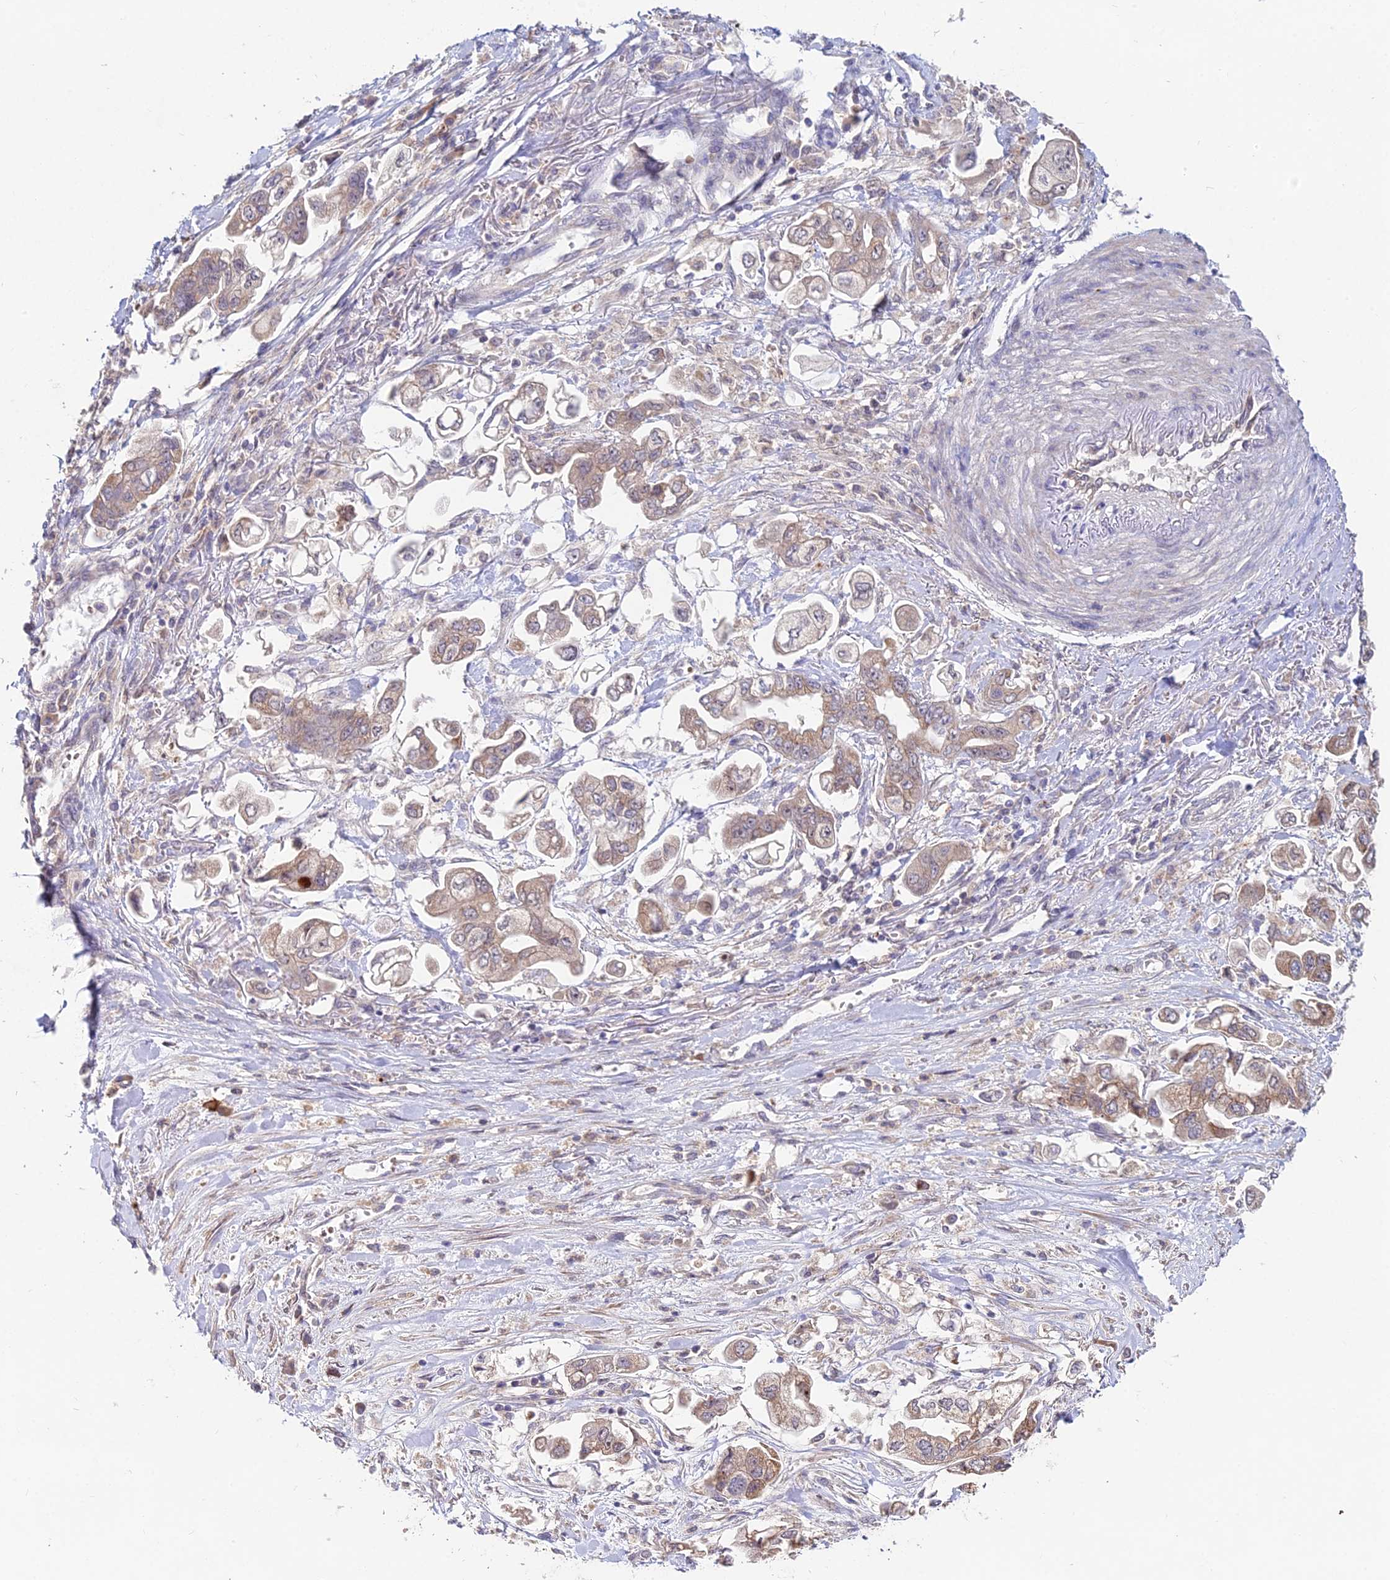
{"staining": {"intensity": "moderate", "quantity": ">75%", "location": "cytoplasmic/membranous"}, "tissue": "stomach cancer", "cell_type": "Tumor cells", "image_type": "cancer", "snomed": [{"axis": "morphology", "description": "Adenocarcinoma, NOS"}, {"axis": "topography", "description": "Stomach"}], "caption": "Stomach adenocarcinoma was stained to show a protein in brown. There is medium levels of moderate cytoplasmic/membranous staining in about >75% of tumor cells. The staining was performed using DAB (3,3'-diaminobenzidine) to visualize the protein expression in brown, while the nuclei were stained in blue with hematoxylin (Magnification: 20x).", "gene": "WDR43", "patient": {"sex": "male", "age": 62}}